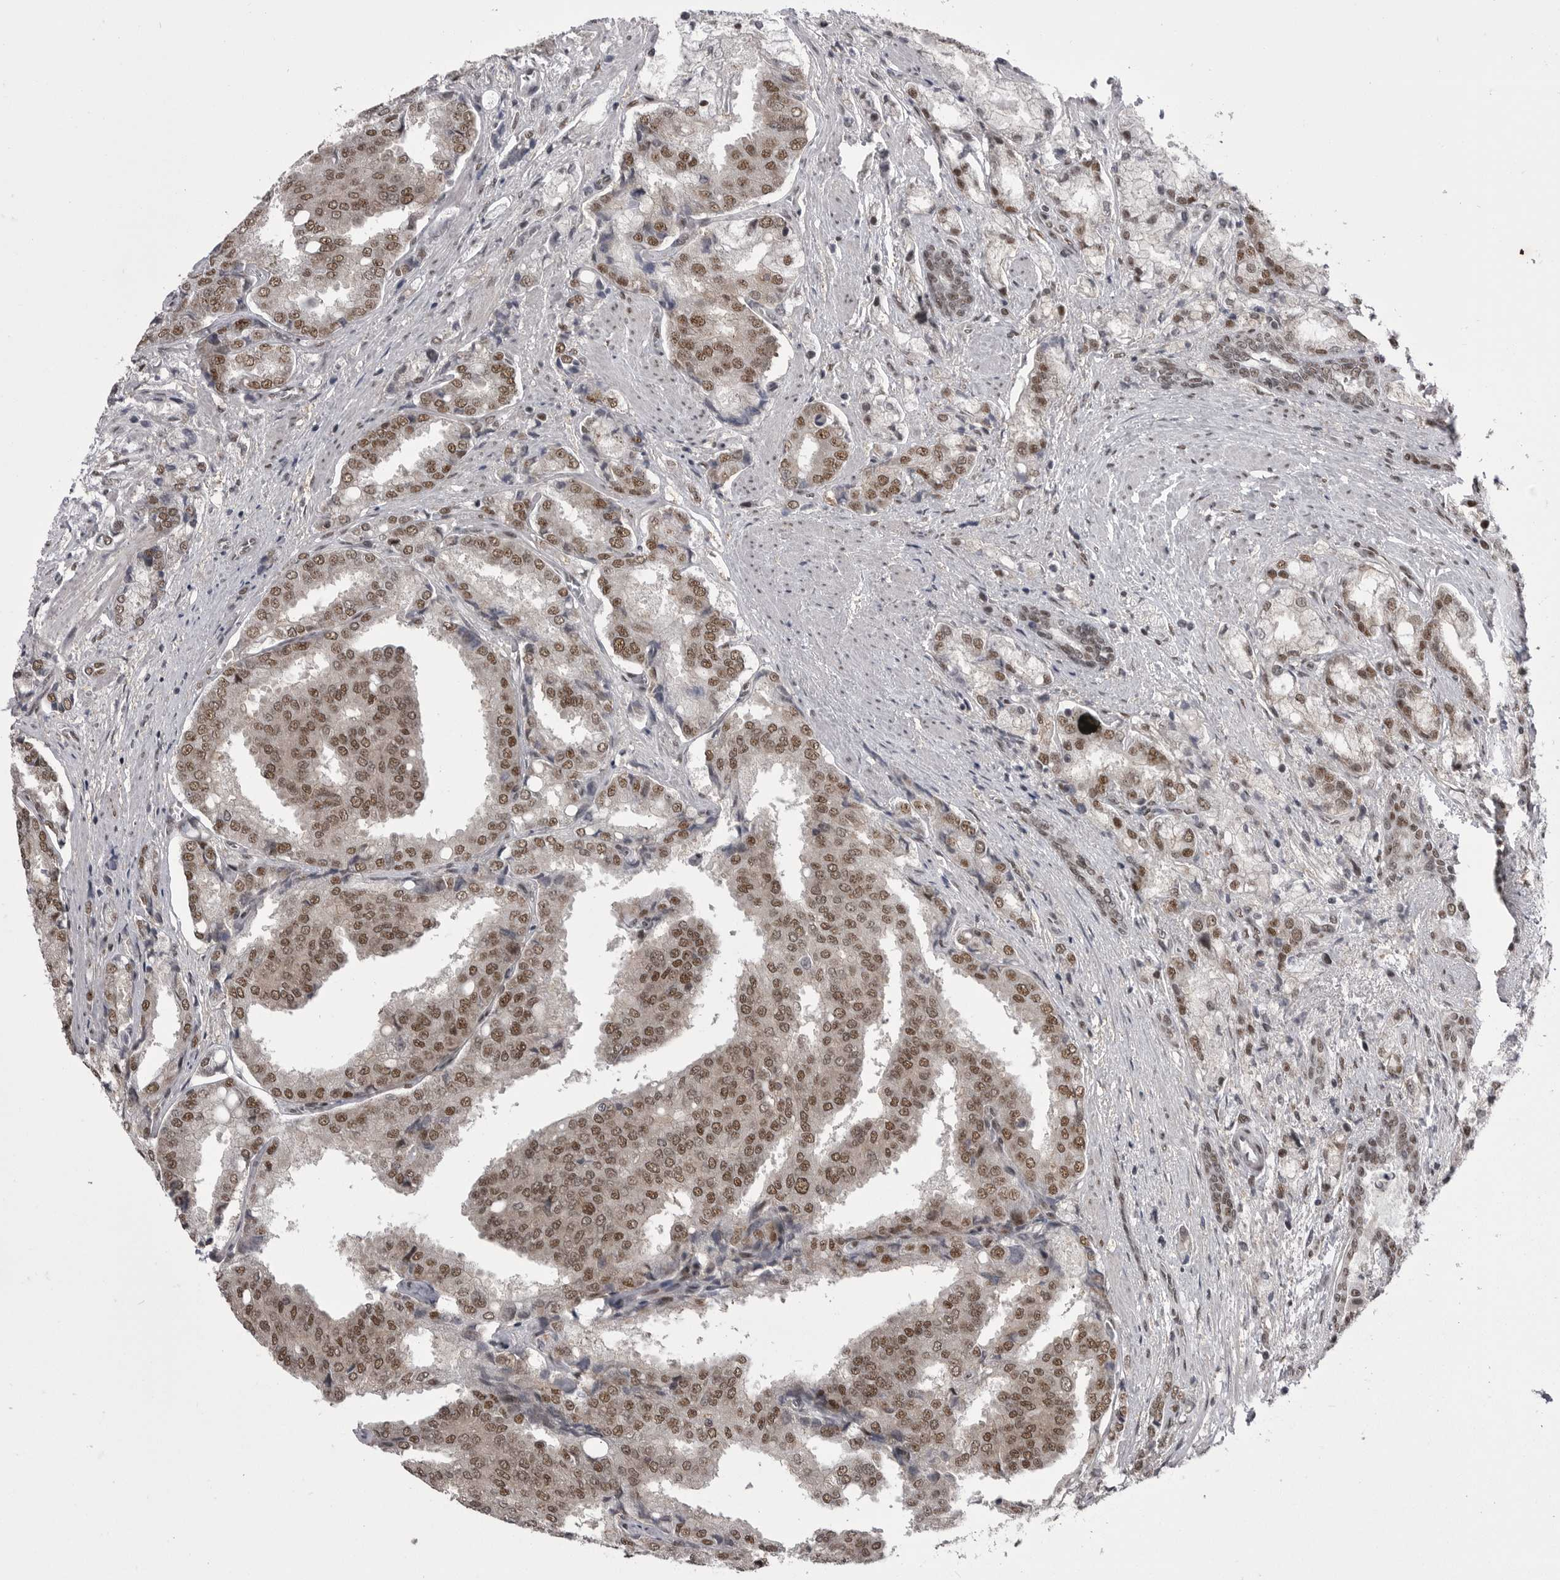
{"staining": {"intensity": "moderate", "quantity": ">75%", "location": "nuclear"}, "tissue": "prostate cancer", "cell_type": "Tumor cells", "image_type": "cancer", "snomed": [{"axis": "morphology", "description": "Adenocarcinoma, High grade"}, {"axis": "topography", "description": "Prostate"}], "caption": "IHC of prostate cancer (high-grade adenocarcinoma) shows medium levels of moderate nuclear expression in approximately >75% of tumor cells.", "gene": "MEPCE", "patient": {"sex": "male", "age": 50}}